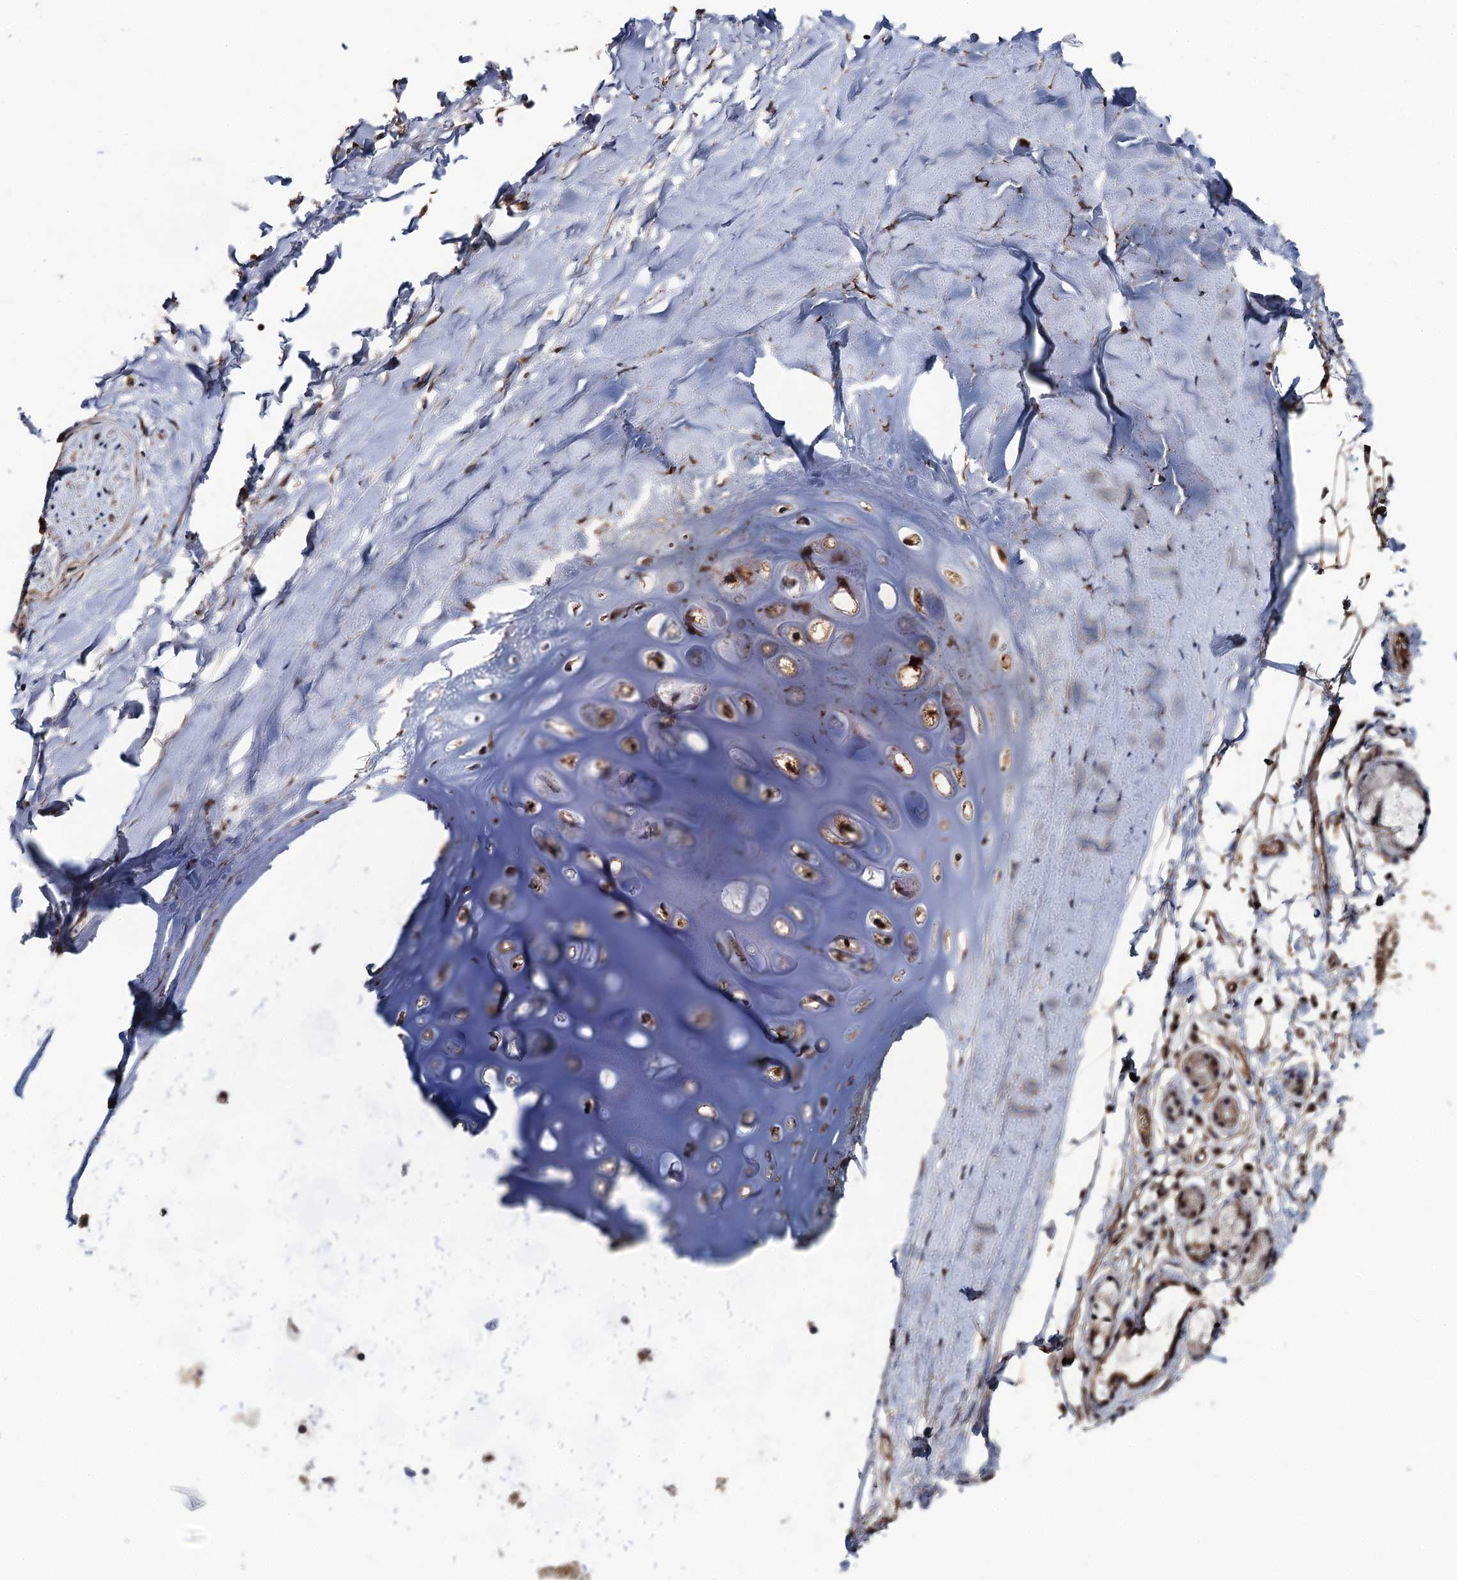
{"staining": {"intensity": "moderate", "quantity": "<25%", "location": "cytoplasmic/membranous"}, "tissue": "adipose tissue", "cell_type": "Adipocytes", "image_type": "normal", "snomed": [{"axis": "morphology", "description": "Normal tissue, NOS"}, {"axis": "topography", "description": "Lymph node"}, {"axis": "topography", "description": "Bronchus"}], "caption": "The photomicrograph reveals staining of unremarkable adipose tissue, revealing moderate cytoplasmic/membranous protein positivity (brown color) within adipocytes.", "gene": "FSIP1", "patient": {"sex": "male", "age": 63}}